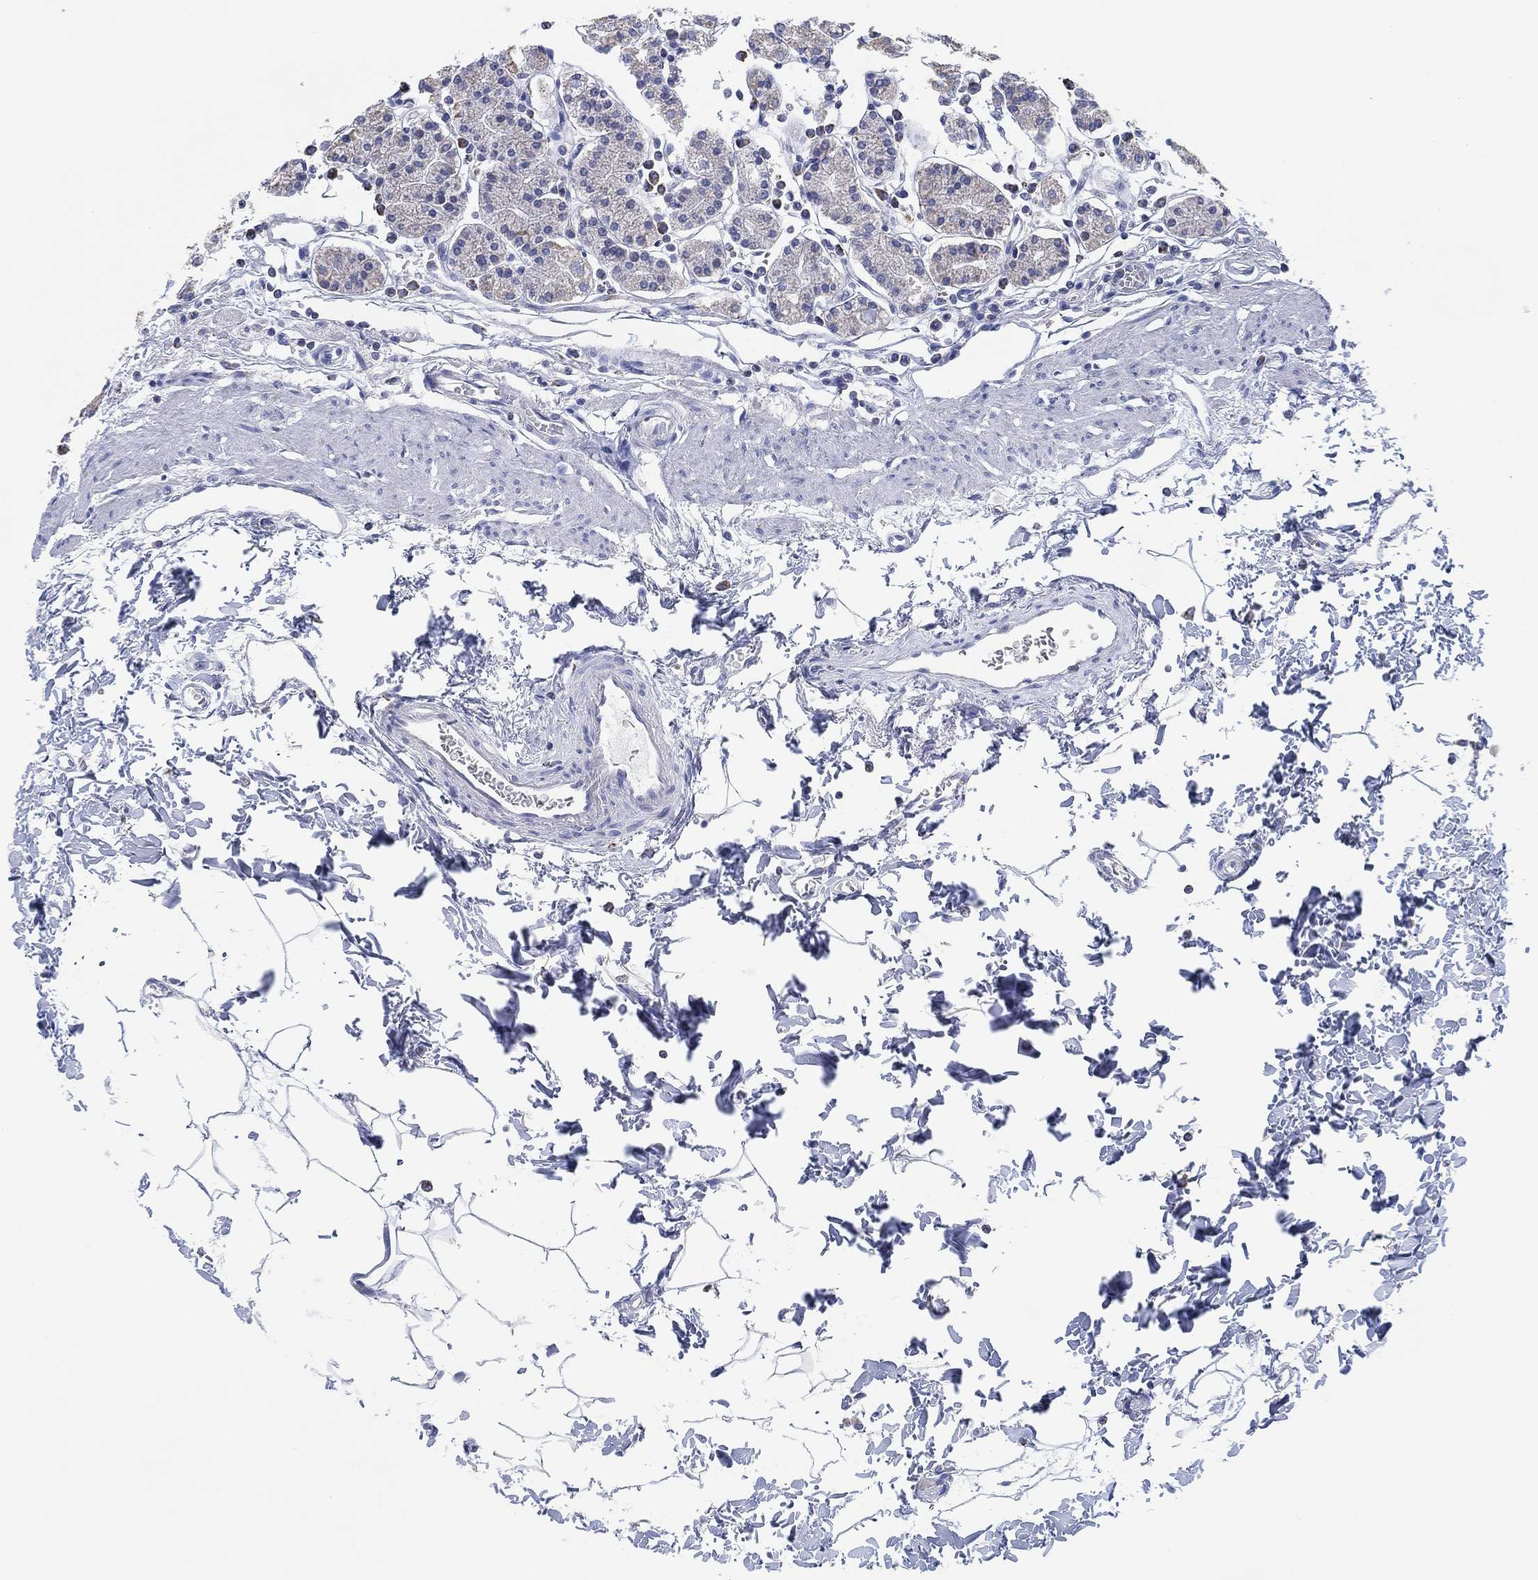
{"staining": {"intensity": "weak", "quantity": "<25%", "location": "cytoplasmic/membranous"}, "tissue": "stomach", "cell_type": "Glandular cells", "image_type": "normal", "snomed": [{"axis": "morphology", "description": "Normal tissue, NOS"}, {"axis": "topography", "description": "Stomach, upper"}, {"axis": "topography", "description": "Stomach"}], "caption": "An immunohistochemistry image of normal stomach is shown. There is no staining in glandular cells of stomach. (Brightfield microscopy of DAB (3,3'-diaminobenzidine) immunohistochemistry at high magnification).", "gene": "CFTR", "patient": {"sex": "male", "age": 62}}